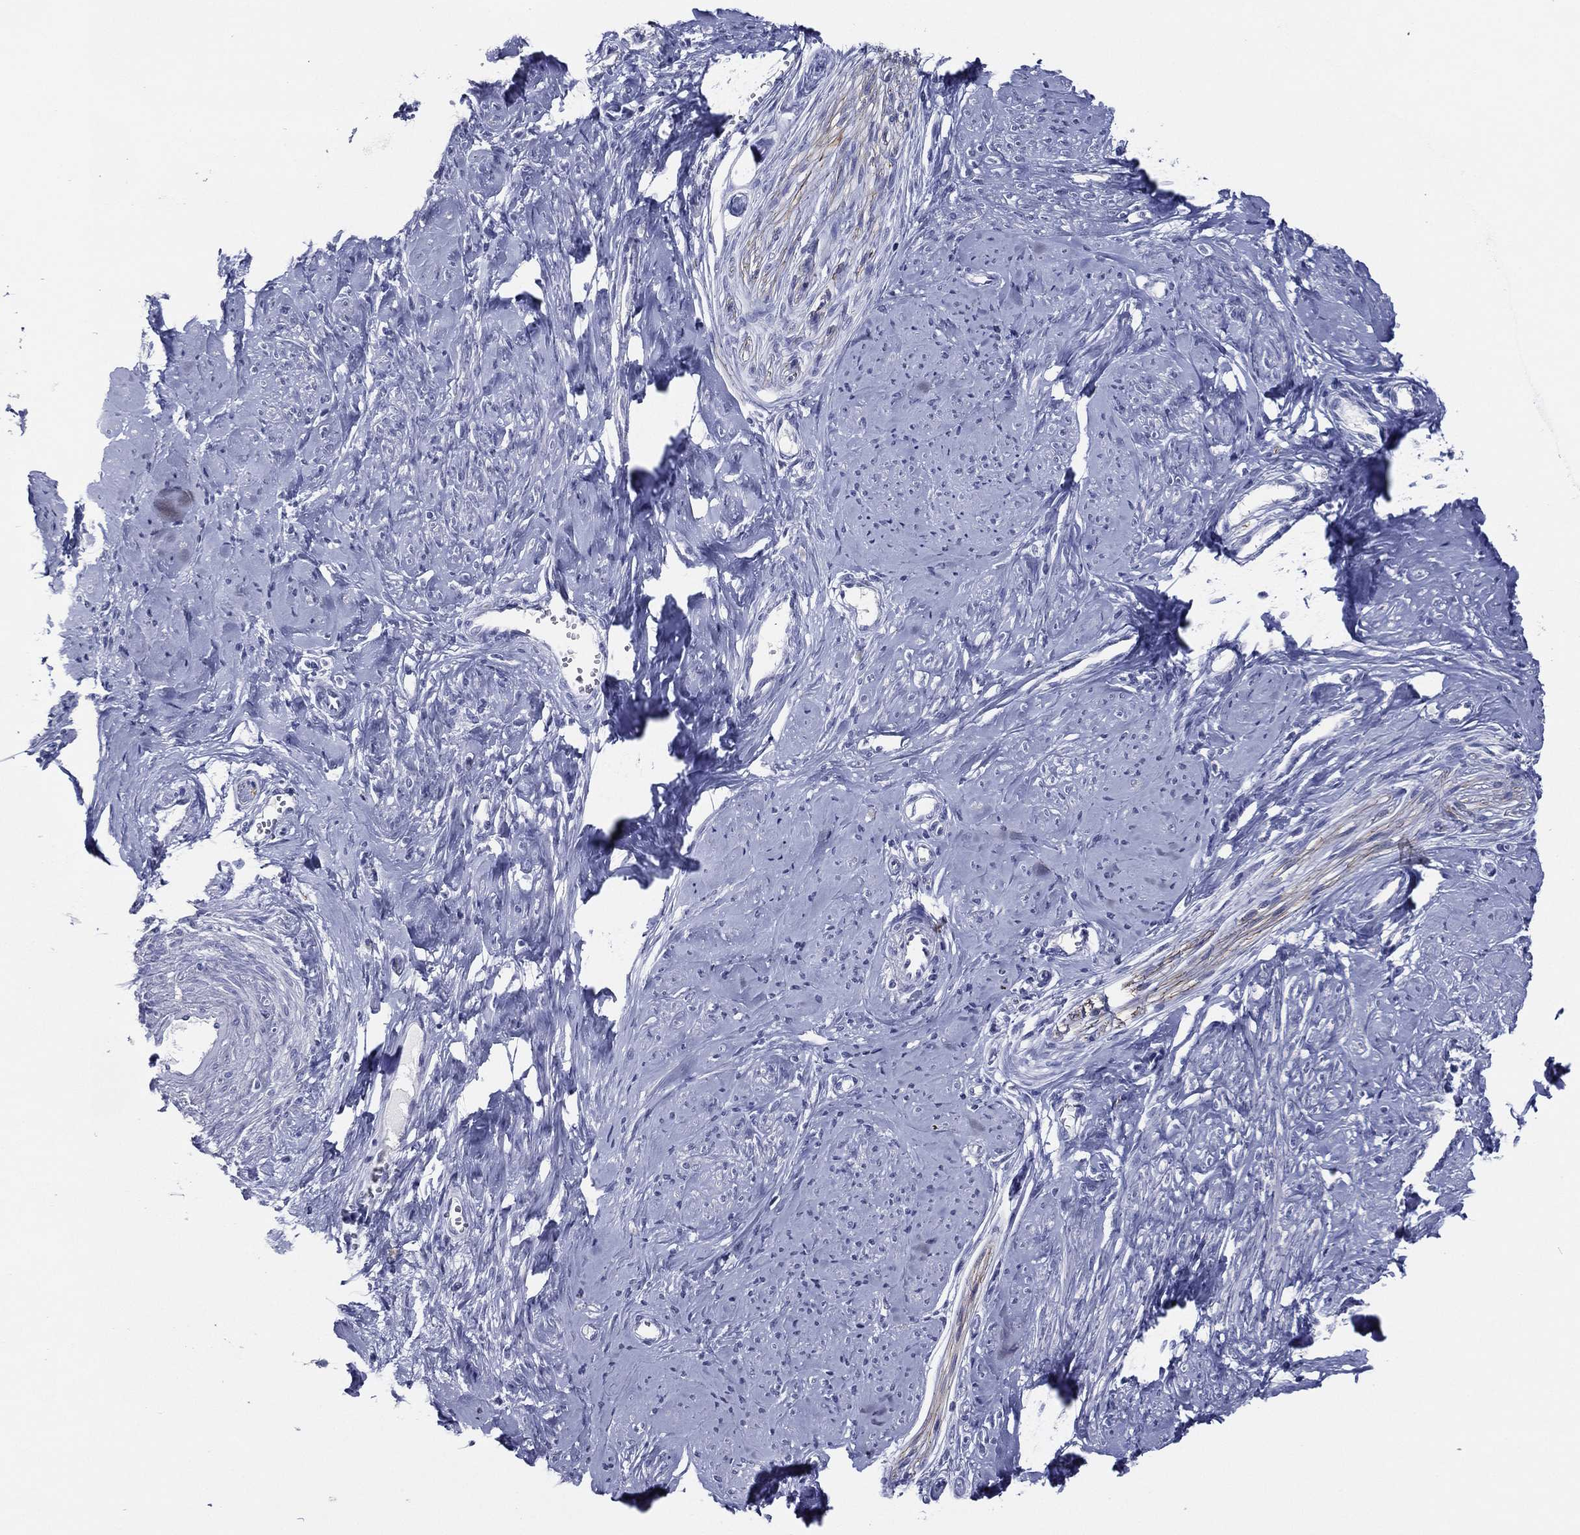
{"staining": {"intensity": "negative", "quantity": "none", "location": "none"}, "tissue": "smooth muscle", "cell_type": "Smooth muscle cells", "image_type": "normal", "snomed": [{"axis": "morphology", "description": "Normal tissue, NOS"}, {"axis": "topography", "description": "Smooth muscle"}], "caption": "IHC photomicrograph of normal smooth muscle stained for a protein (brown), which exhibits no staining in smooth muscle cells.", "gene": "SLC13A4", "patient": {"sex": "female", "age": 48}}